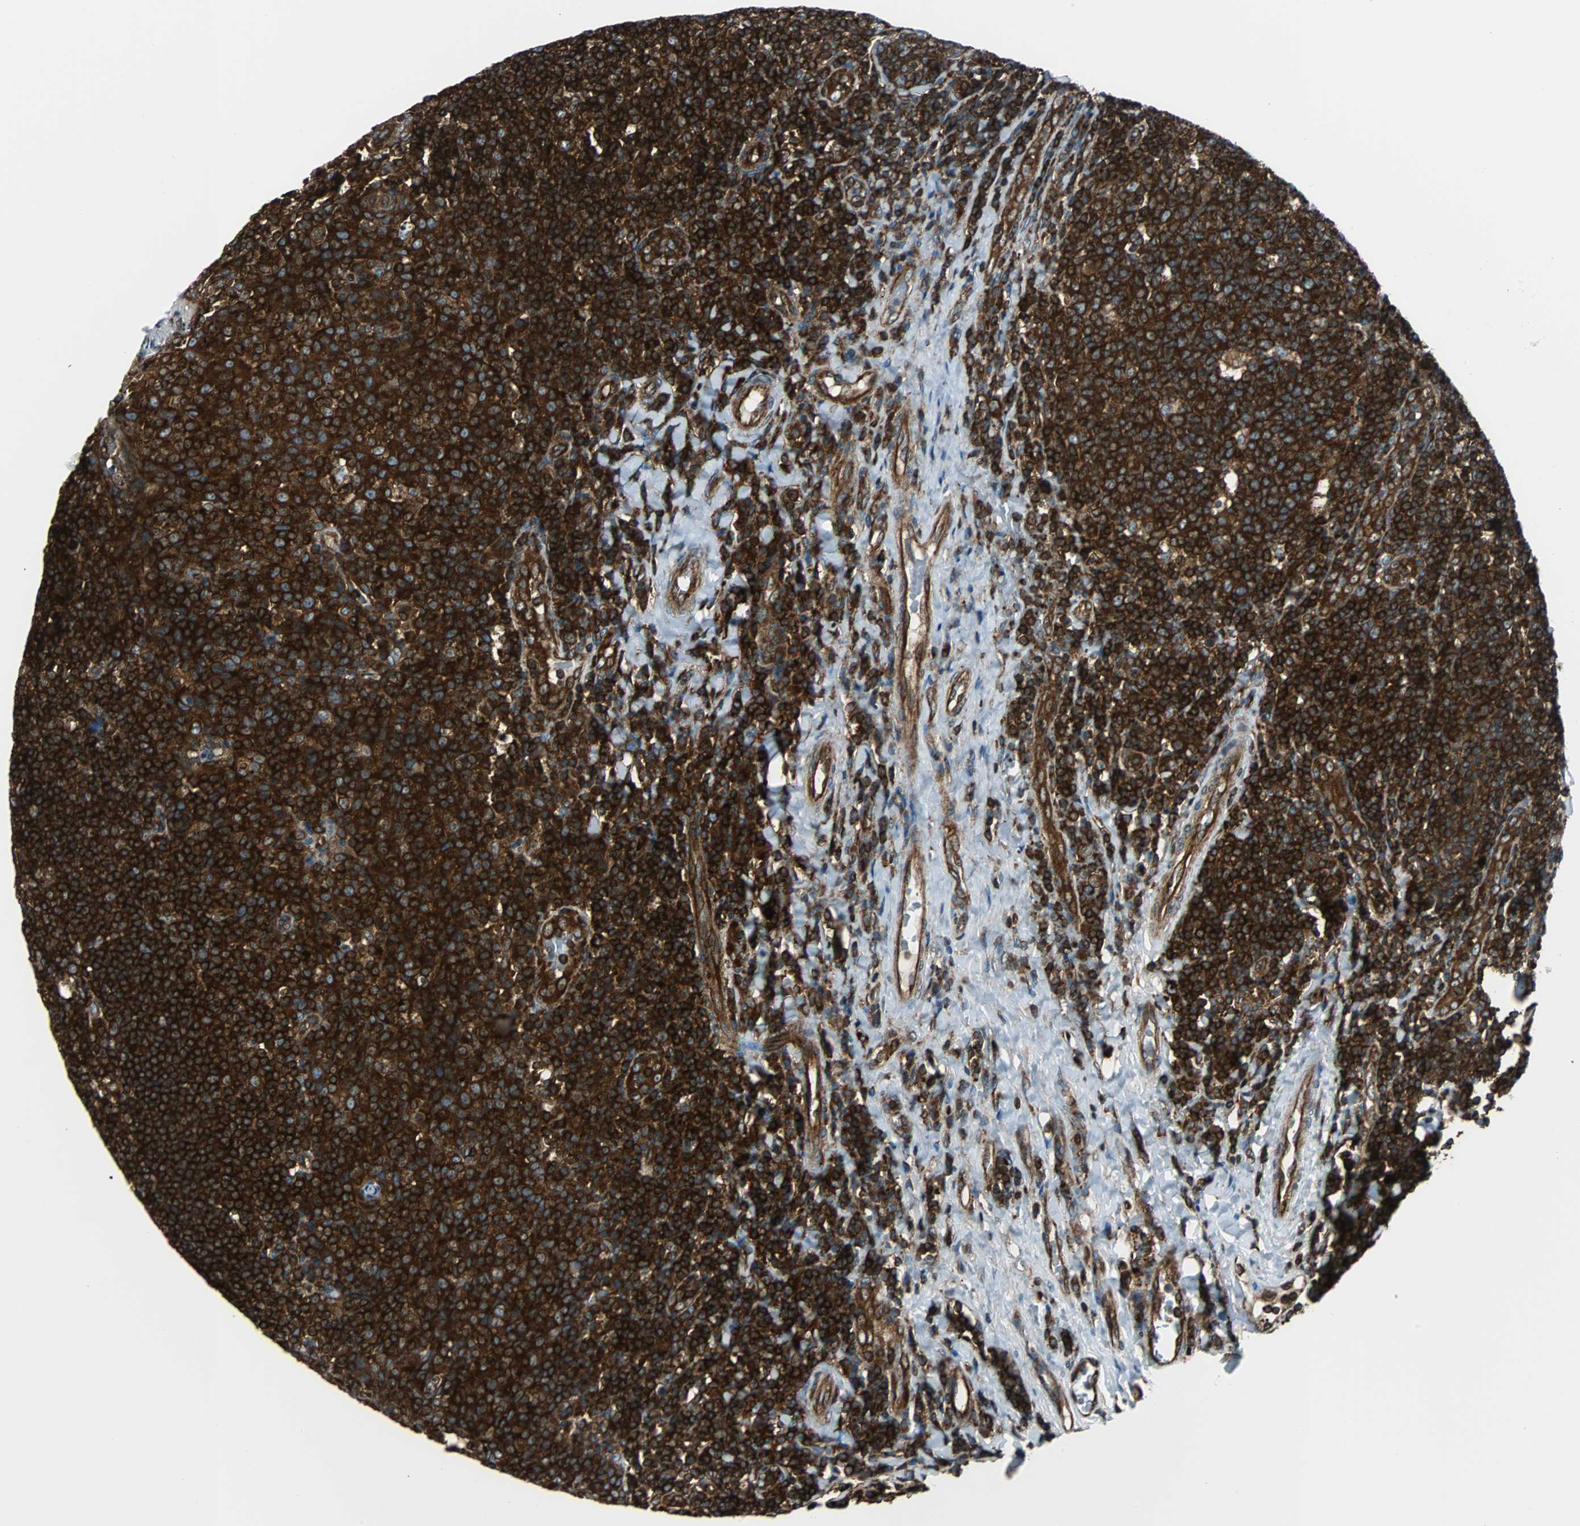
{"staining": {"intensity": "strong", "quantity": ">75%", "location": "cytoplasmic/membranous"}, "tissue": "tonsil", "cell_type": "Germinal center cells", "image_type": "normal", "snomed": [{"axis": "morphology", "description": "Normal tissue, NOS"}, {"axis": "topography", "description": "Tonsil"}], "caption": "Immunohistochemistry (IHC) of benign tonsil reveals high levels of strong cytoplasmic/membranous staining in approximately >75% of germinal center cells. (Stains: DAB in brown, nuclei in blue, Microscopy: brightfield microscopy at high magnification).", "gene": "RELA", "patient": {"sex": "male", "age": 17}}